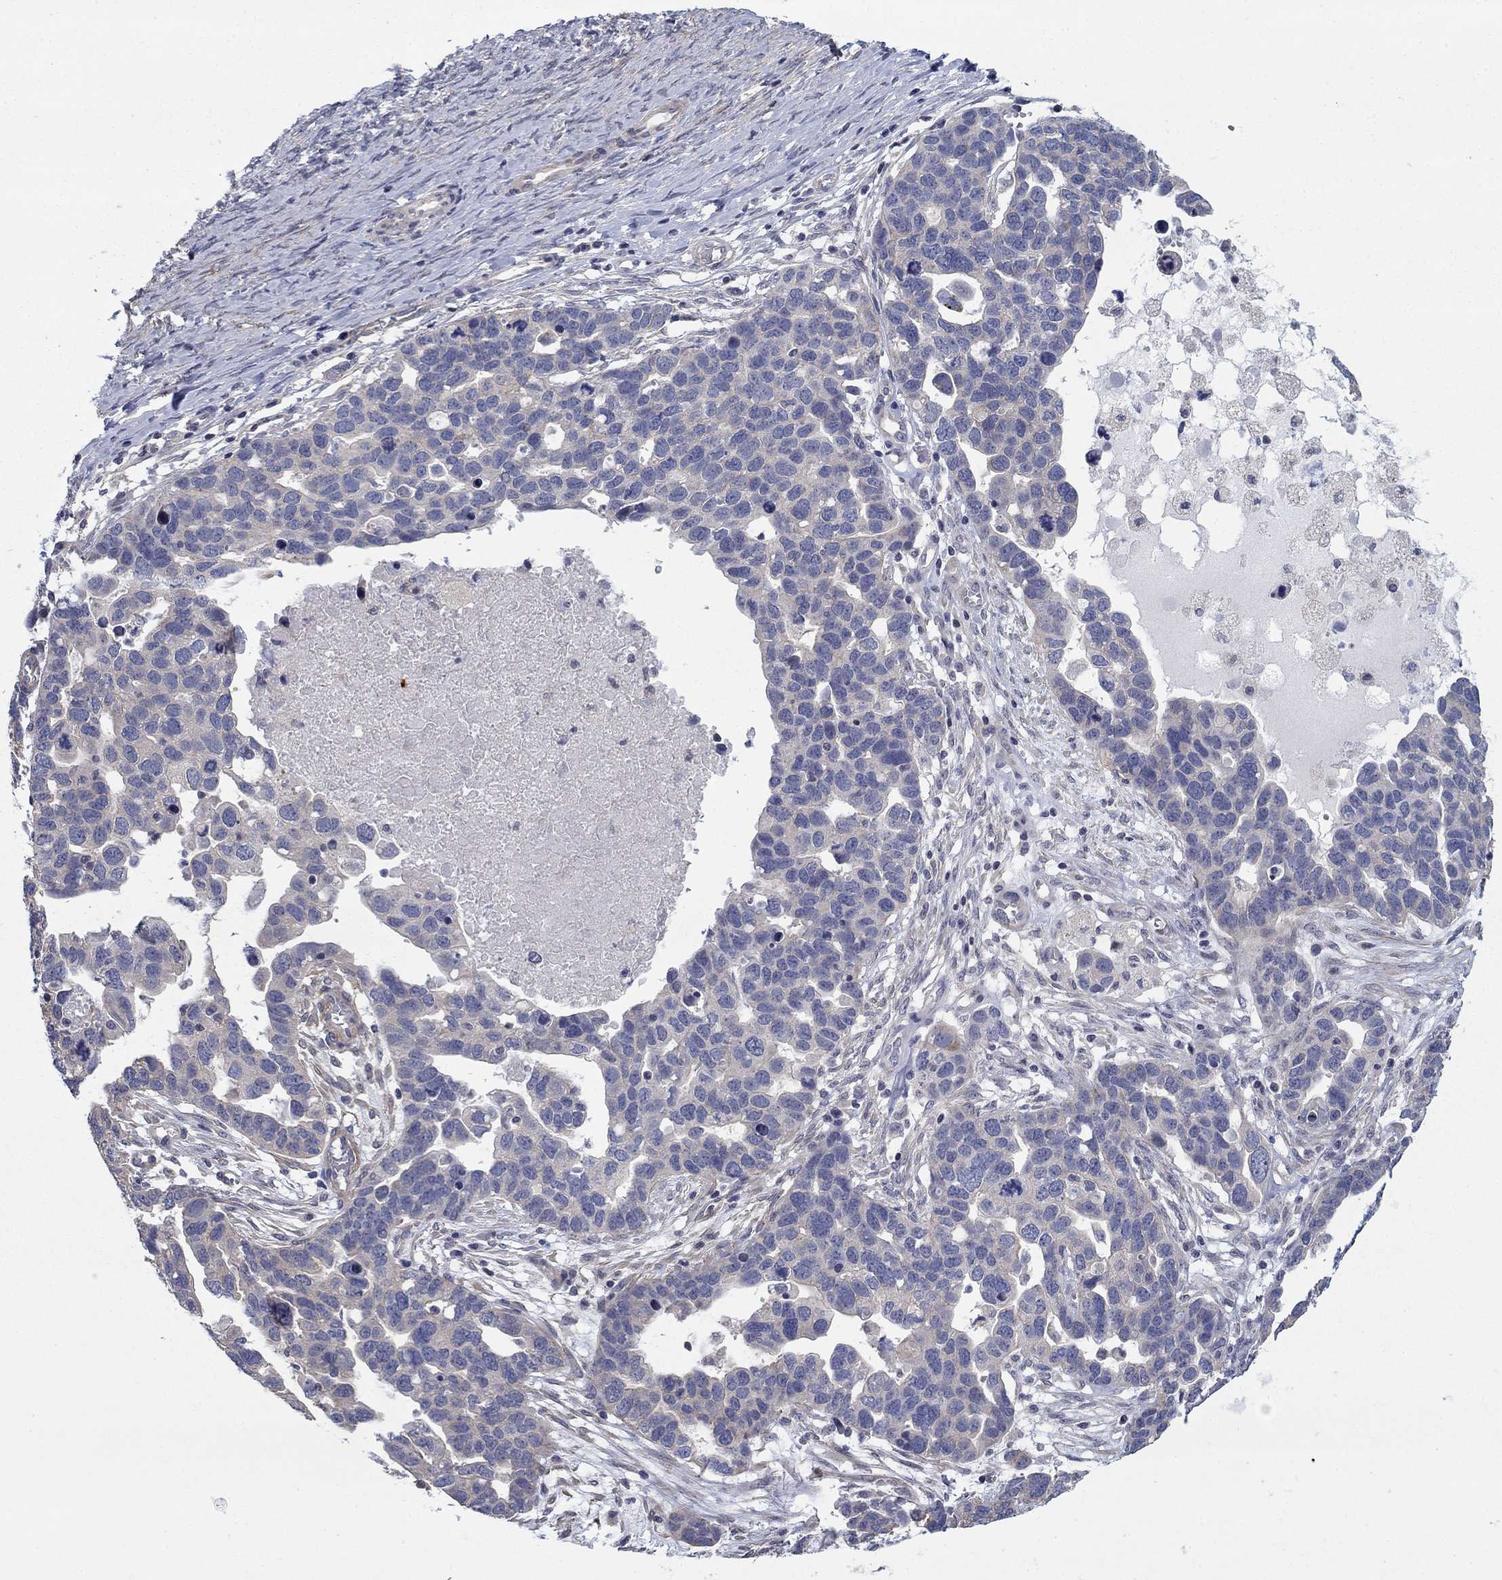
{"staining": {"intensity": "negative", "quantity": "none", "location": "none"}, "tissue": "ovarian cancer", "cell_type": "Tumor cells", "image_type": "cancer", "snomed": [{"axis": "morphology", "description": "Cystadenocarcinoma, serous, NOS"}, {"axis": "topography", "description": "Ovary"}], "caption": "Tumor cells show no significant protein expression in ovarian cancer.", "gene": "GRK7", "patient": {"sex": "female", "age": 54}}